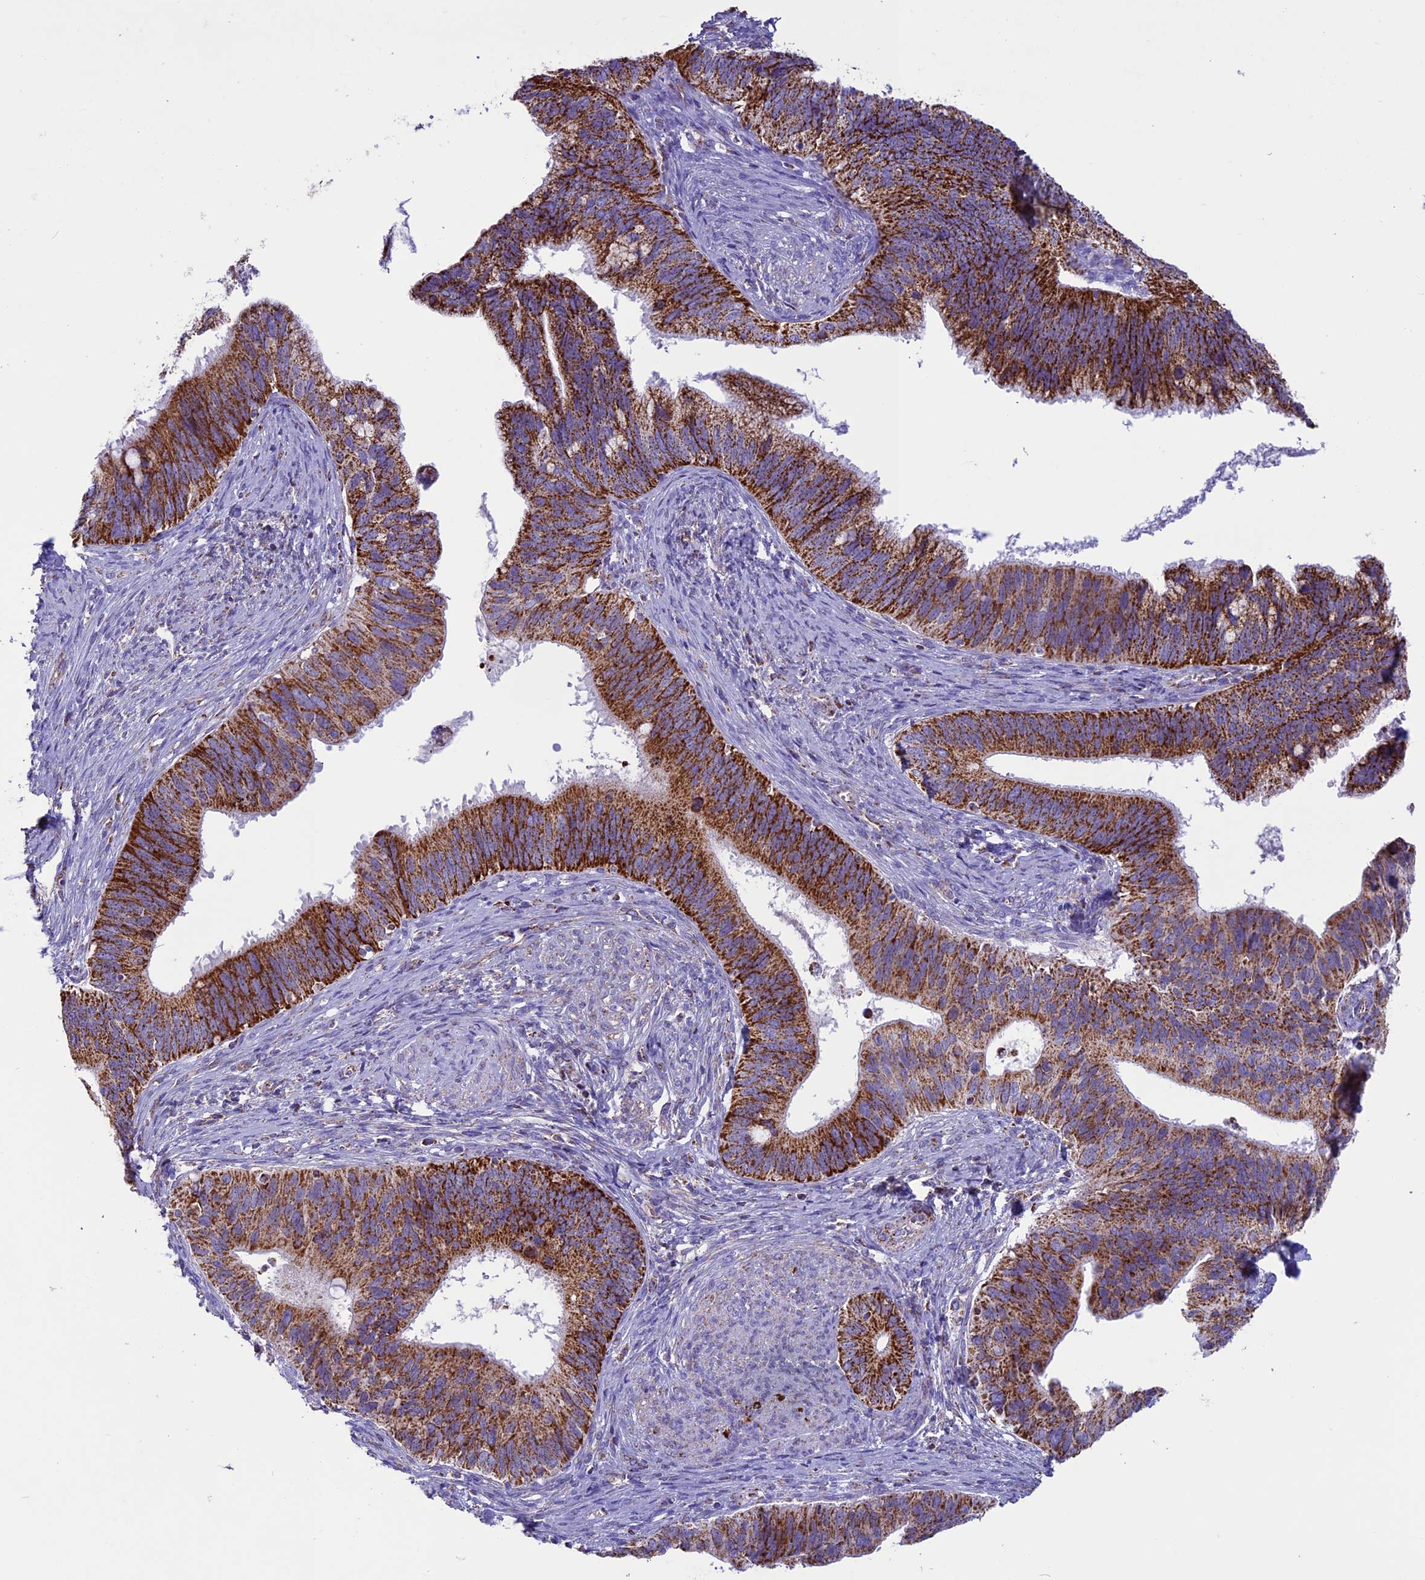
{"staining": {"intensity": "strong", "quantity": ">75%", "location": "cytoplasmic/membranous"}, "tissue": "cervical cancer", "cell_type": "Tumor cells", "image_type": "cancer", "snomed": [{"axis": "morphology", "description": "Adenocarcinoma, NOS"}, {"axis": "topography", "description": "Cervix"}], "caption": "Brown immunohistochemical staining in cervical adenocarcinoma demonstrates strong cytoplasmic/membranous positivity in about >75% of tumor cells.", "gene": "ICA1L", "patient": {"sex": "female", "age": 42}}